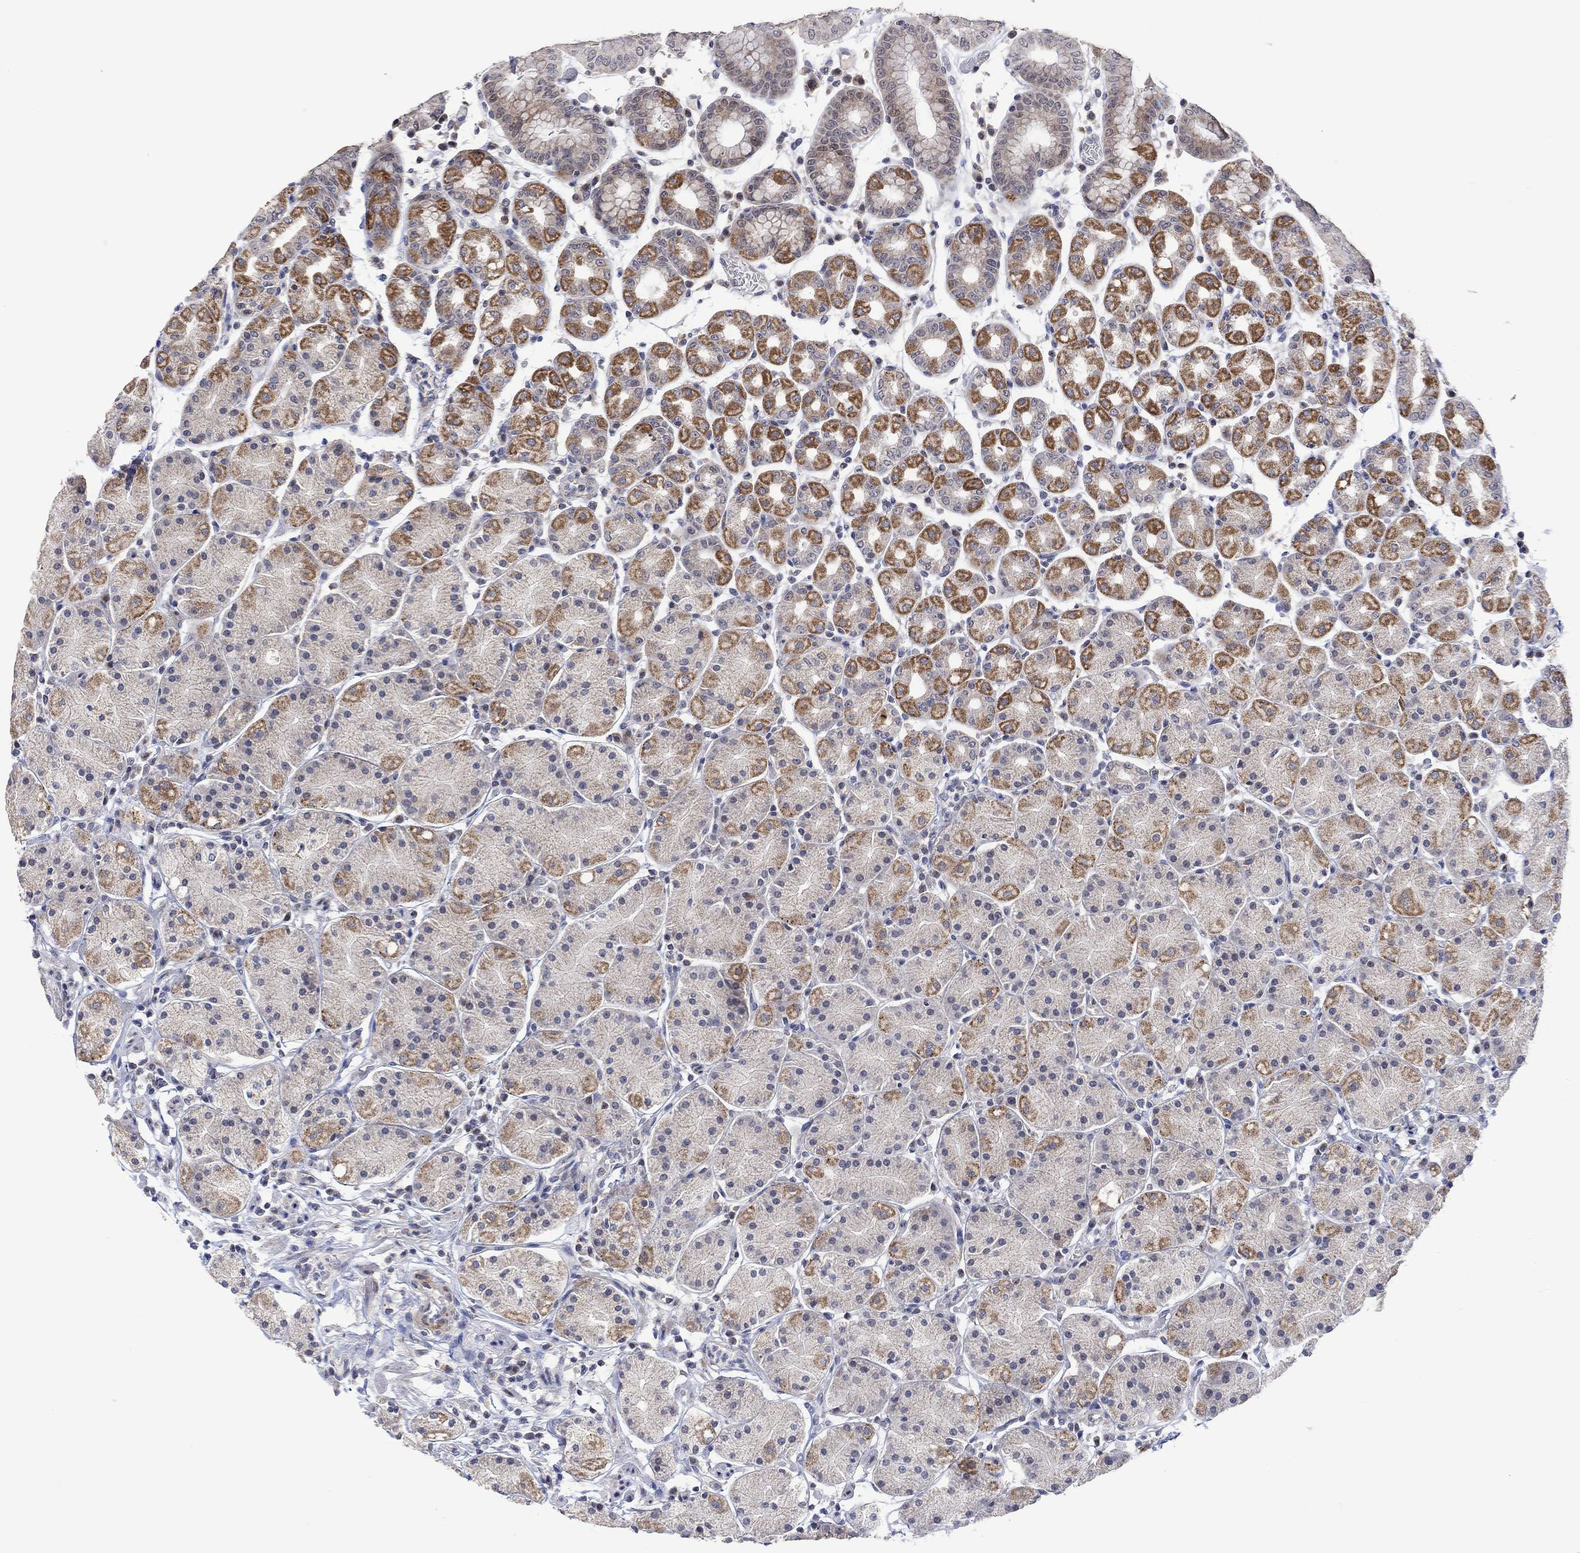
{"staining": {"intensity": "strong", "quantity": "<25%", "location": "cytoplasmic/membranous"}, "tissue": "stomach", "cell_type": "Glandular cells", "image_type": "normal", "snomed": [{"axis": "morphology", "description": "Normal tissue, NOS"}, {"axis": "topography", "description": "Stomach"}], "caption": "IHC histopathology image of unremarkable human stomach stained for a protein (brown), which displays medium levels of strong cytoplasmic/membranous positivity in about <25% of glandular cells.", "gene": "SLC48A1", "patient": {"sex": "male", "age": 54}}